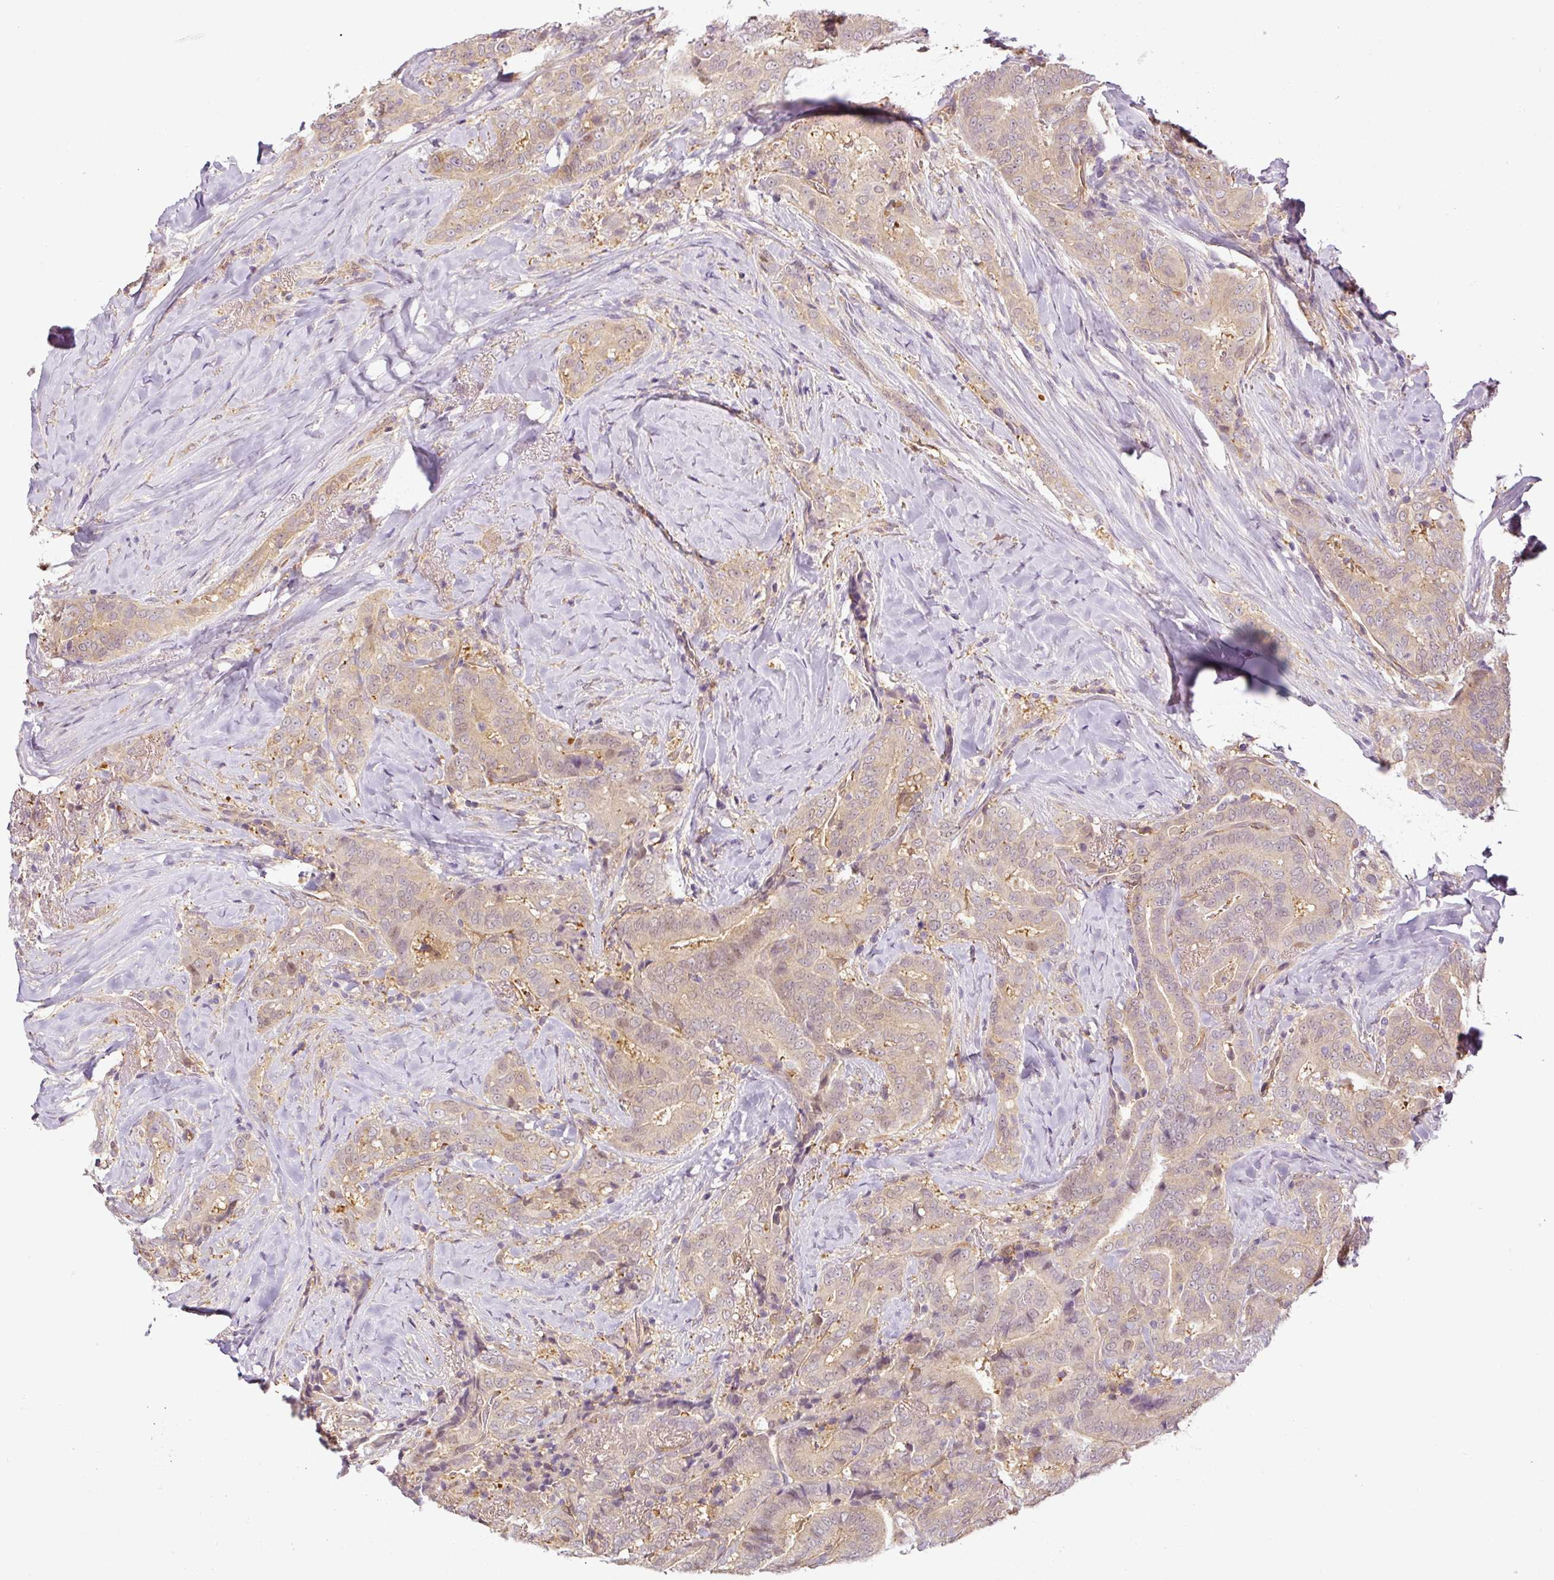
{"staining": {"intensity": "negative", "quantity": "none", "location": "none"}, "tissue": "thyroid cancer", "cell_type": "Tumor cells", "image_type": "cancer", "snomed": [{"axis": "morphology", "description": "Papillary adenocarcinoma, NOS"}, {"axis": "topography", "description": "Thyroid gland"}], "caption": "Immunohistochemistry (IHC) of papillary adenocarcinoma (thyroid) demonstrates no staining in tumor cells. The staining is performed using DAB (3,3'-diaminobenzidine) brown chromogen with nuclei counter-stained in using hematoxylin.", "gene": "ANKRD18A", "patient": {"sex": "male", "age": 61}}